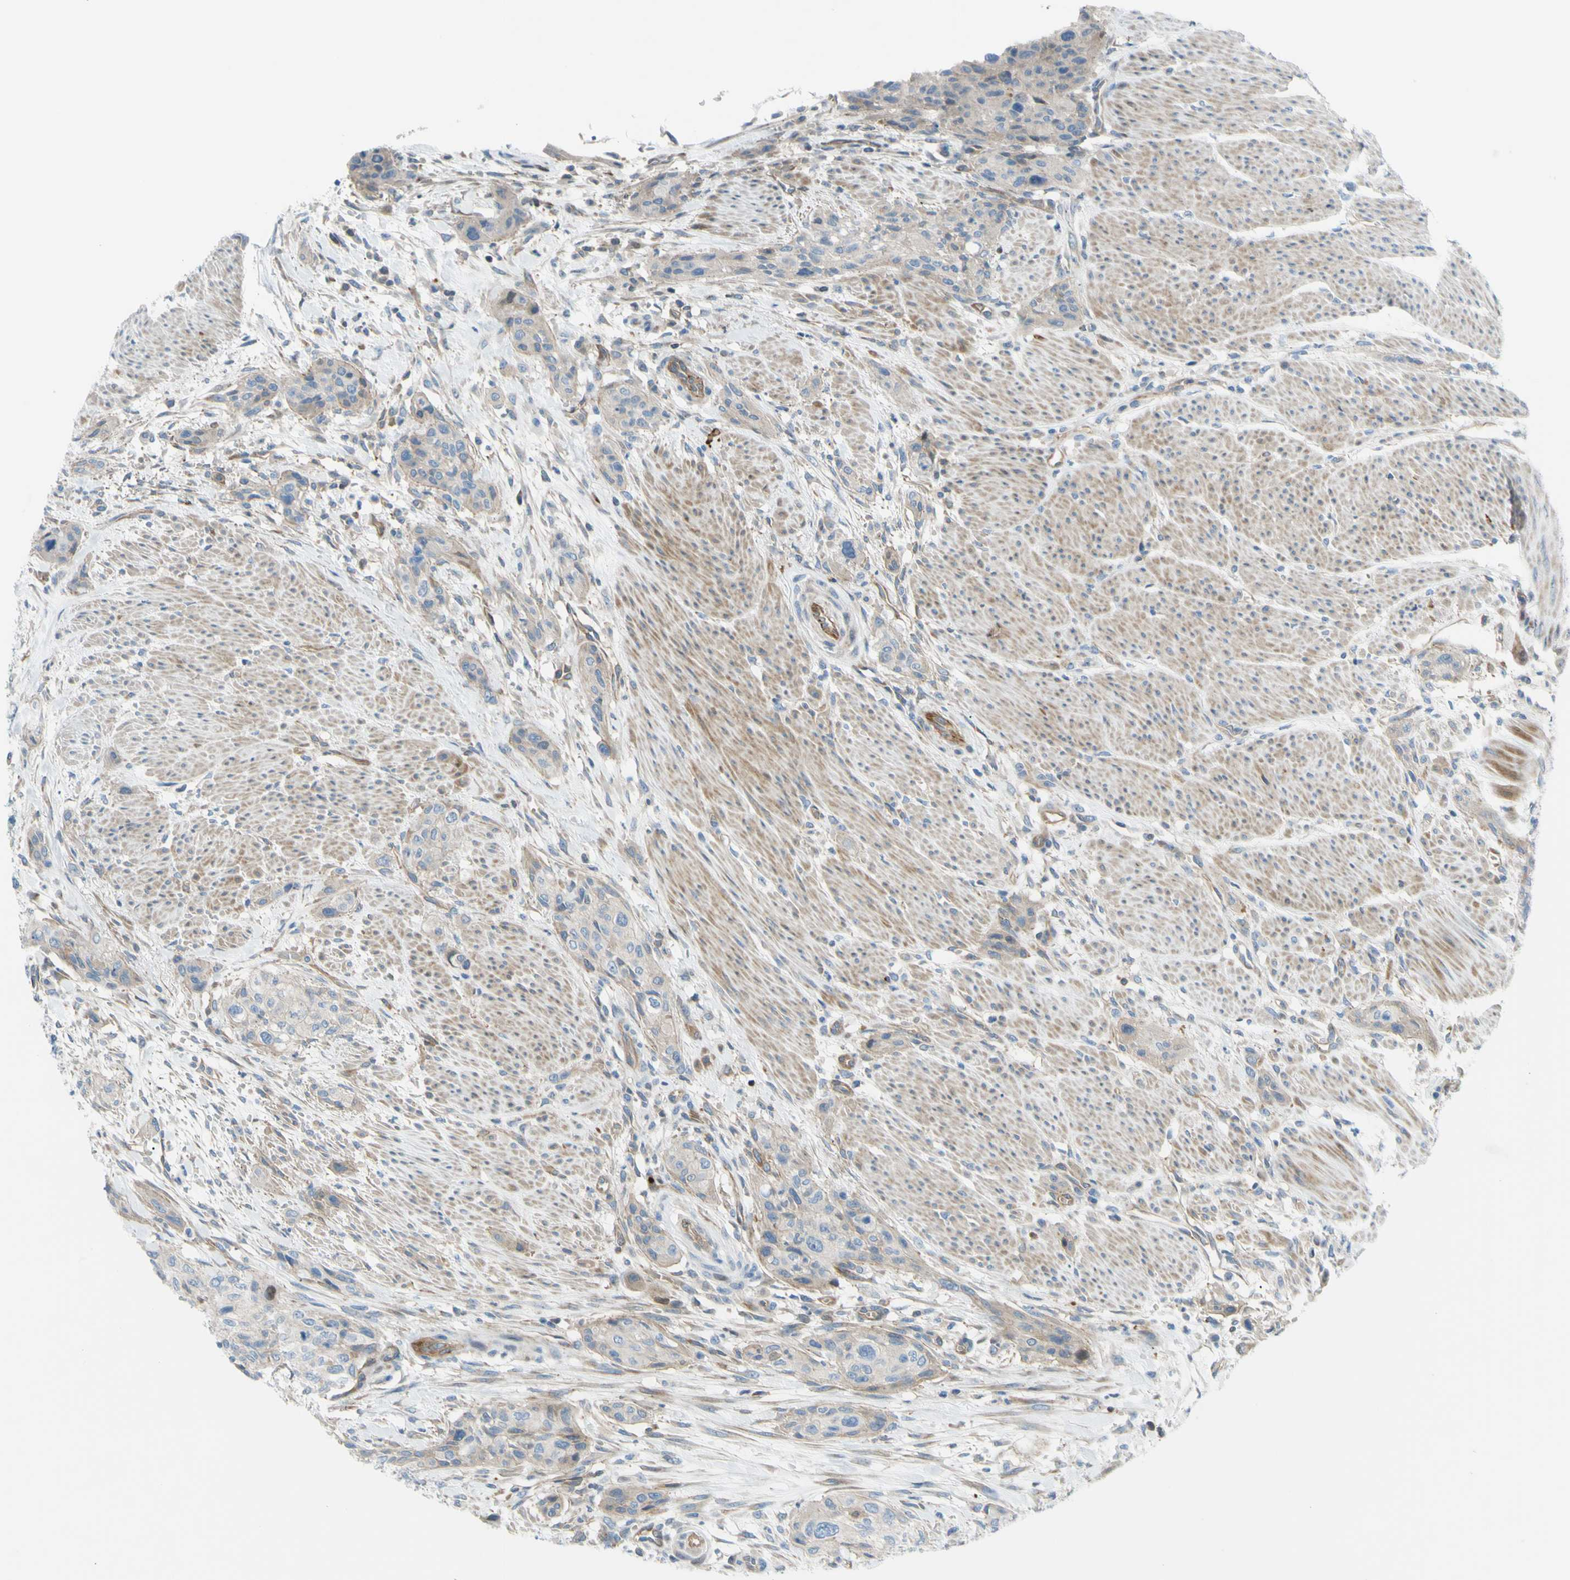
{"staining": {"intensity": "weak", "quantity": ">75%", "location": "cytoplasmic/membranous"}, "tissue": "urothelial cancer", "cell_type": "Tumor cells", "image_type": "cancer", "snomed": [{"axis": "morphology", "description": "Urothelial carcinoma, High grade"}, {"axis": "topography", "description": "Urinary bladder"}], "caption": "The histopathology image exhibits staining of urothelial cancer, revealing weak cytoplasmic/membranous protein positivity (brown color) within tumor cells.", "gene": "PAK2", "patient": {"sex": "male", "age": 35}}